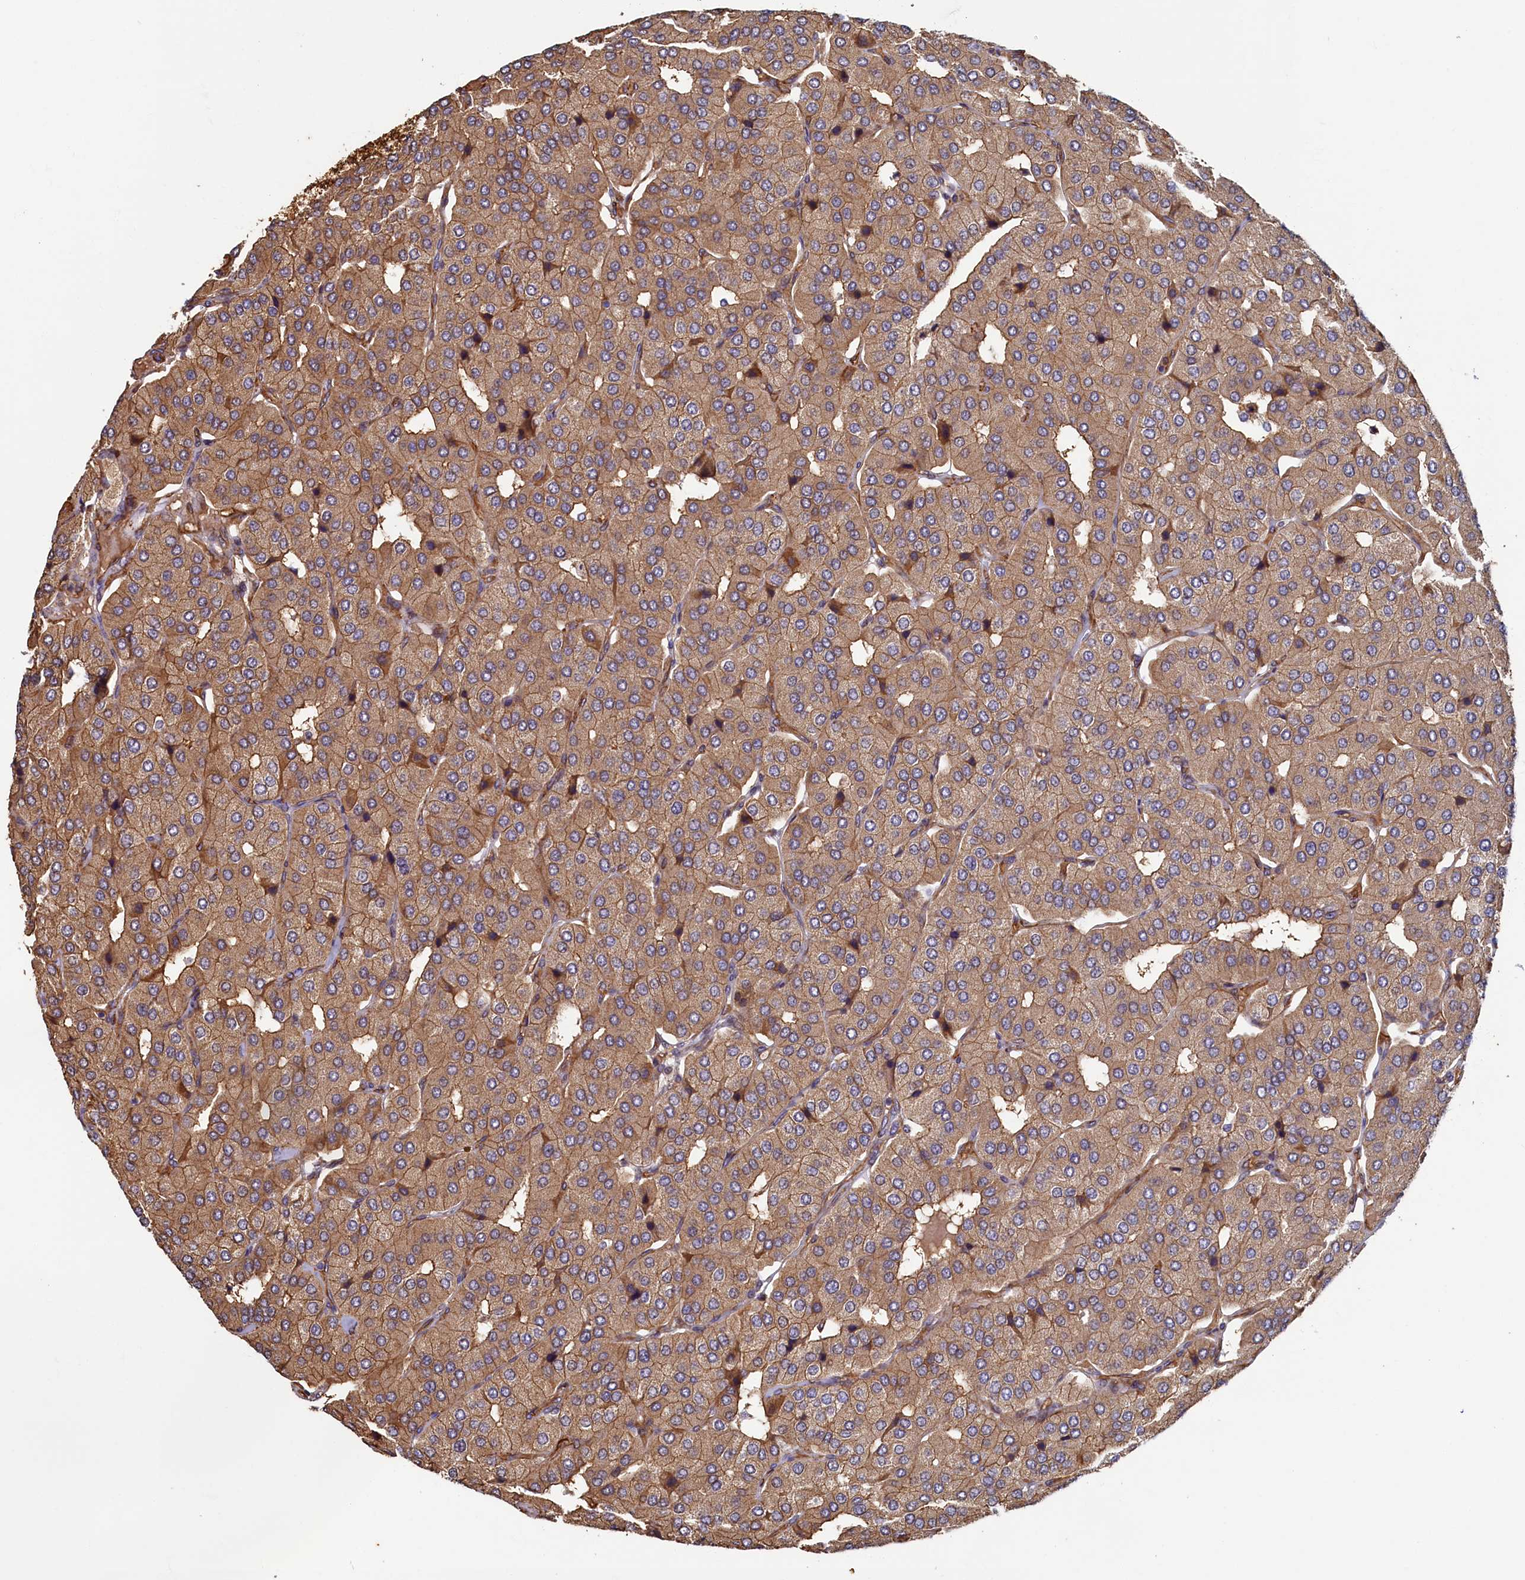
{"staining": {"intensity": "moderate", "quantity": ">75%", "location": "cytoplasmic/membranous"}, "tissue": "parathyroid gland", "cell_type": "Glandular cells", "image_type": "normal", "snomed": [{"axis": "morphology", "description": "Normal tissue, NOS"}, {"axis": "morphology", "description": "Adenoma, NOS"}, {"axis": "topography", "description": "Parathyroid gland"}], "caption": "This image demonstrates IHC staining of unremarkable human parathyroid gland, with medium moderate cytoplasmic/membranous expression in about >75% of glandular cells.", "gene": "LRRC57", "patient": {"sex": "female", "age": 86}}